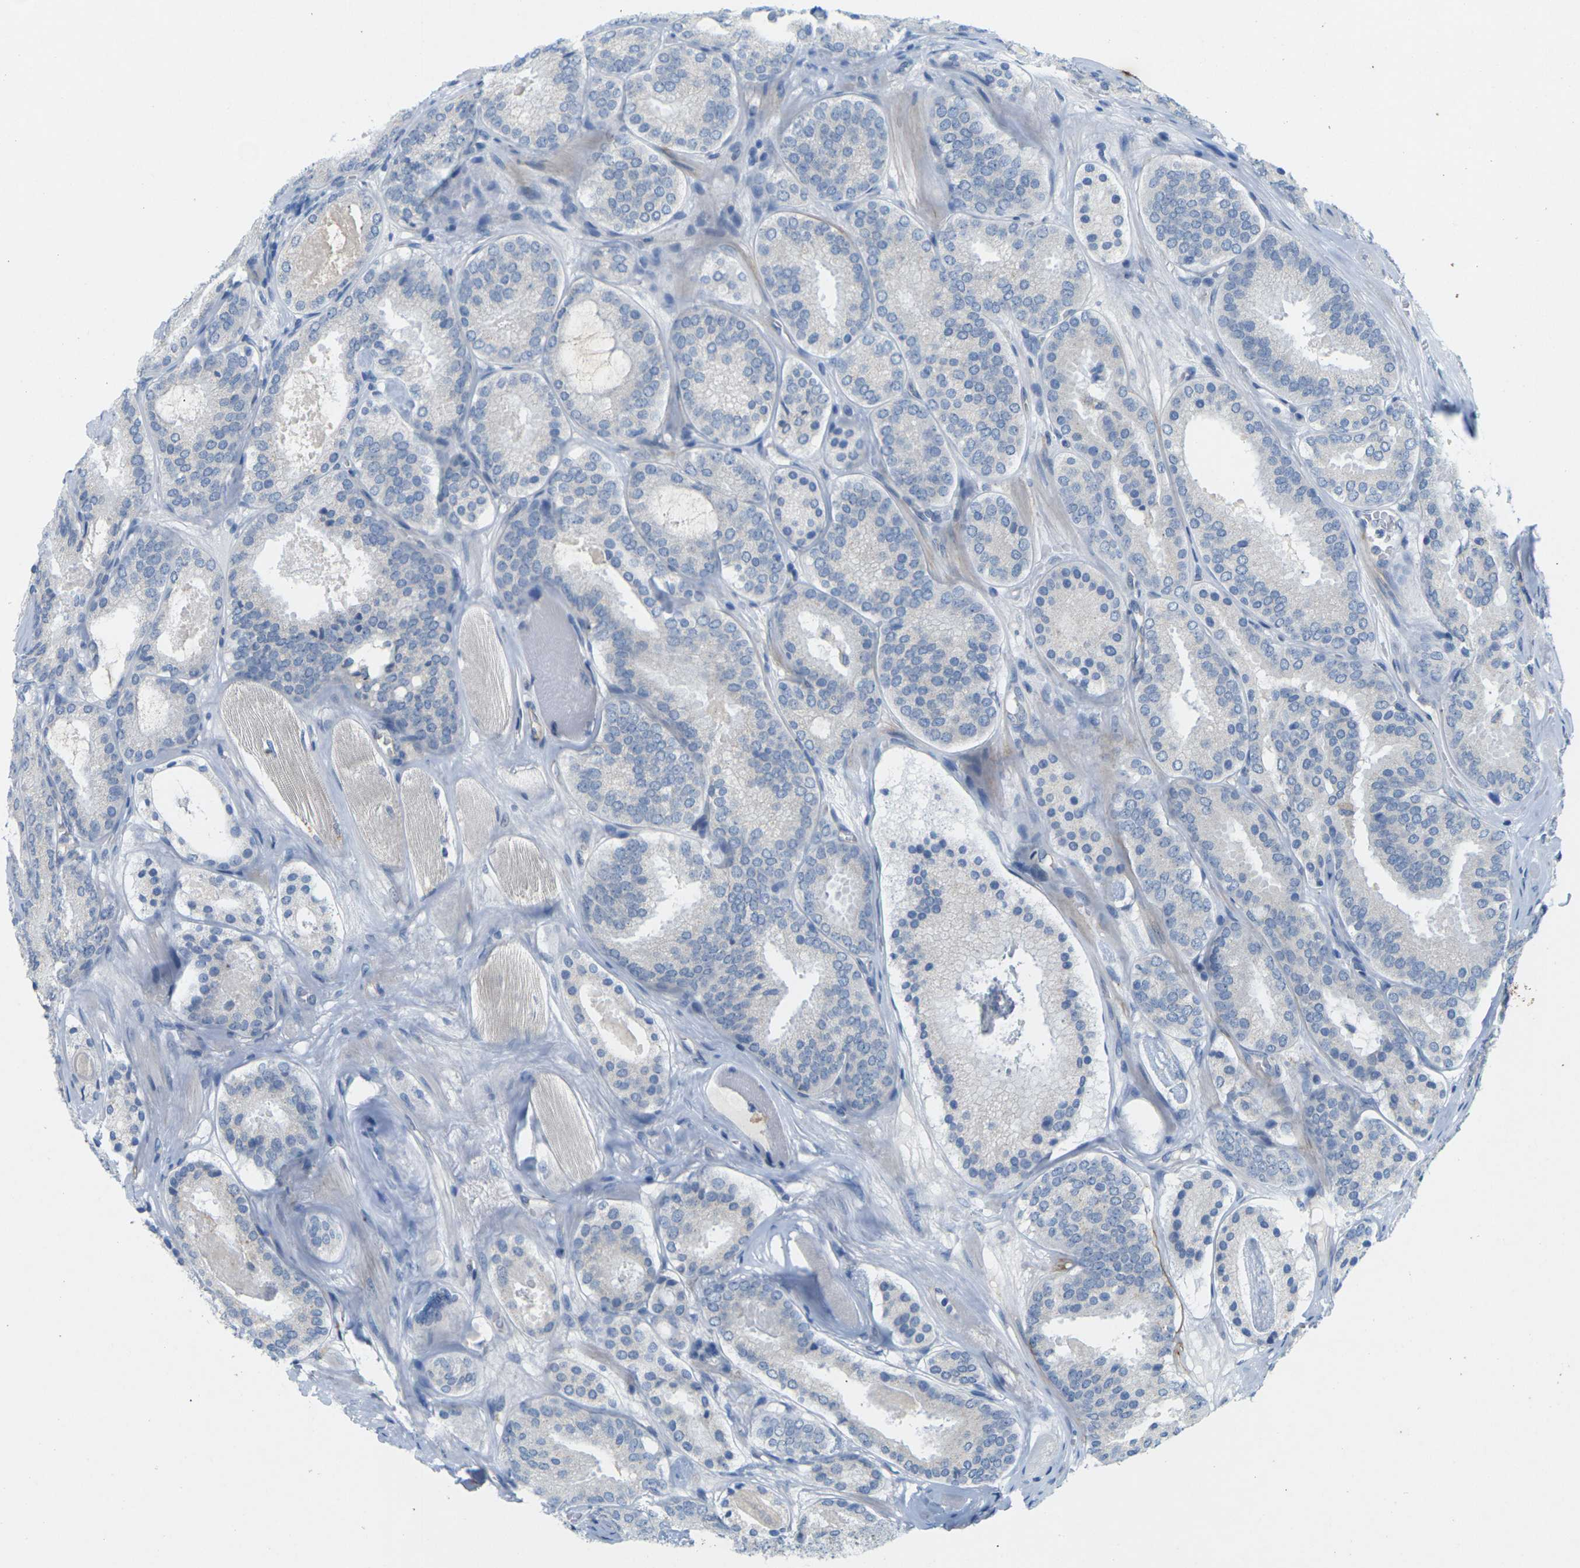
{"staining": {"intensity": "negative", "quantity": "none", "location": "none"}, "tissue": "prostate cancer", "cell_type": "Tumor cells", "image_type": "cancer", "snomed": [{"axis": "morphology", "description": "Adenocarcinoma, Low grade"}, {"axis": "topography", "description": "Prostate"}], "caption": "Histopathology image shows no protein staining in tumor cells of low-grade adenocarcinoma (prostate) tissue. Nuclei are stained in blue.", "gene": "ITGA5", "patient": {"sex": "male", "age": 69}}